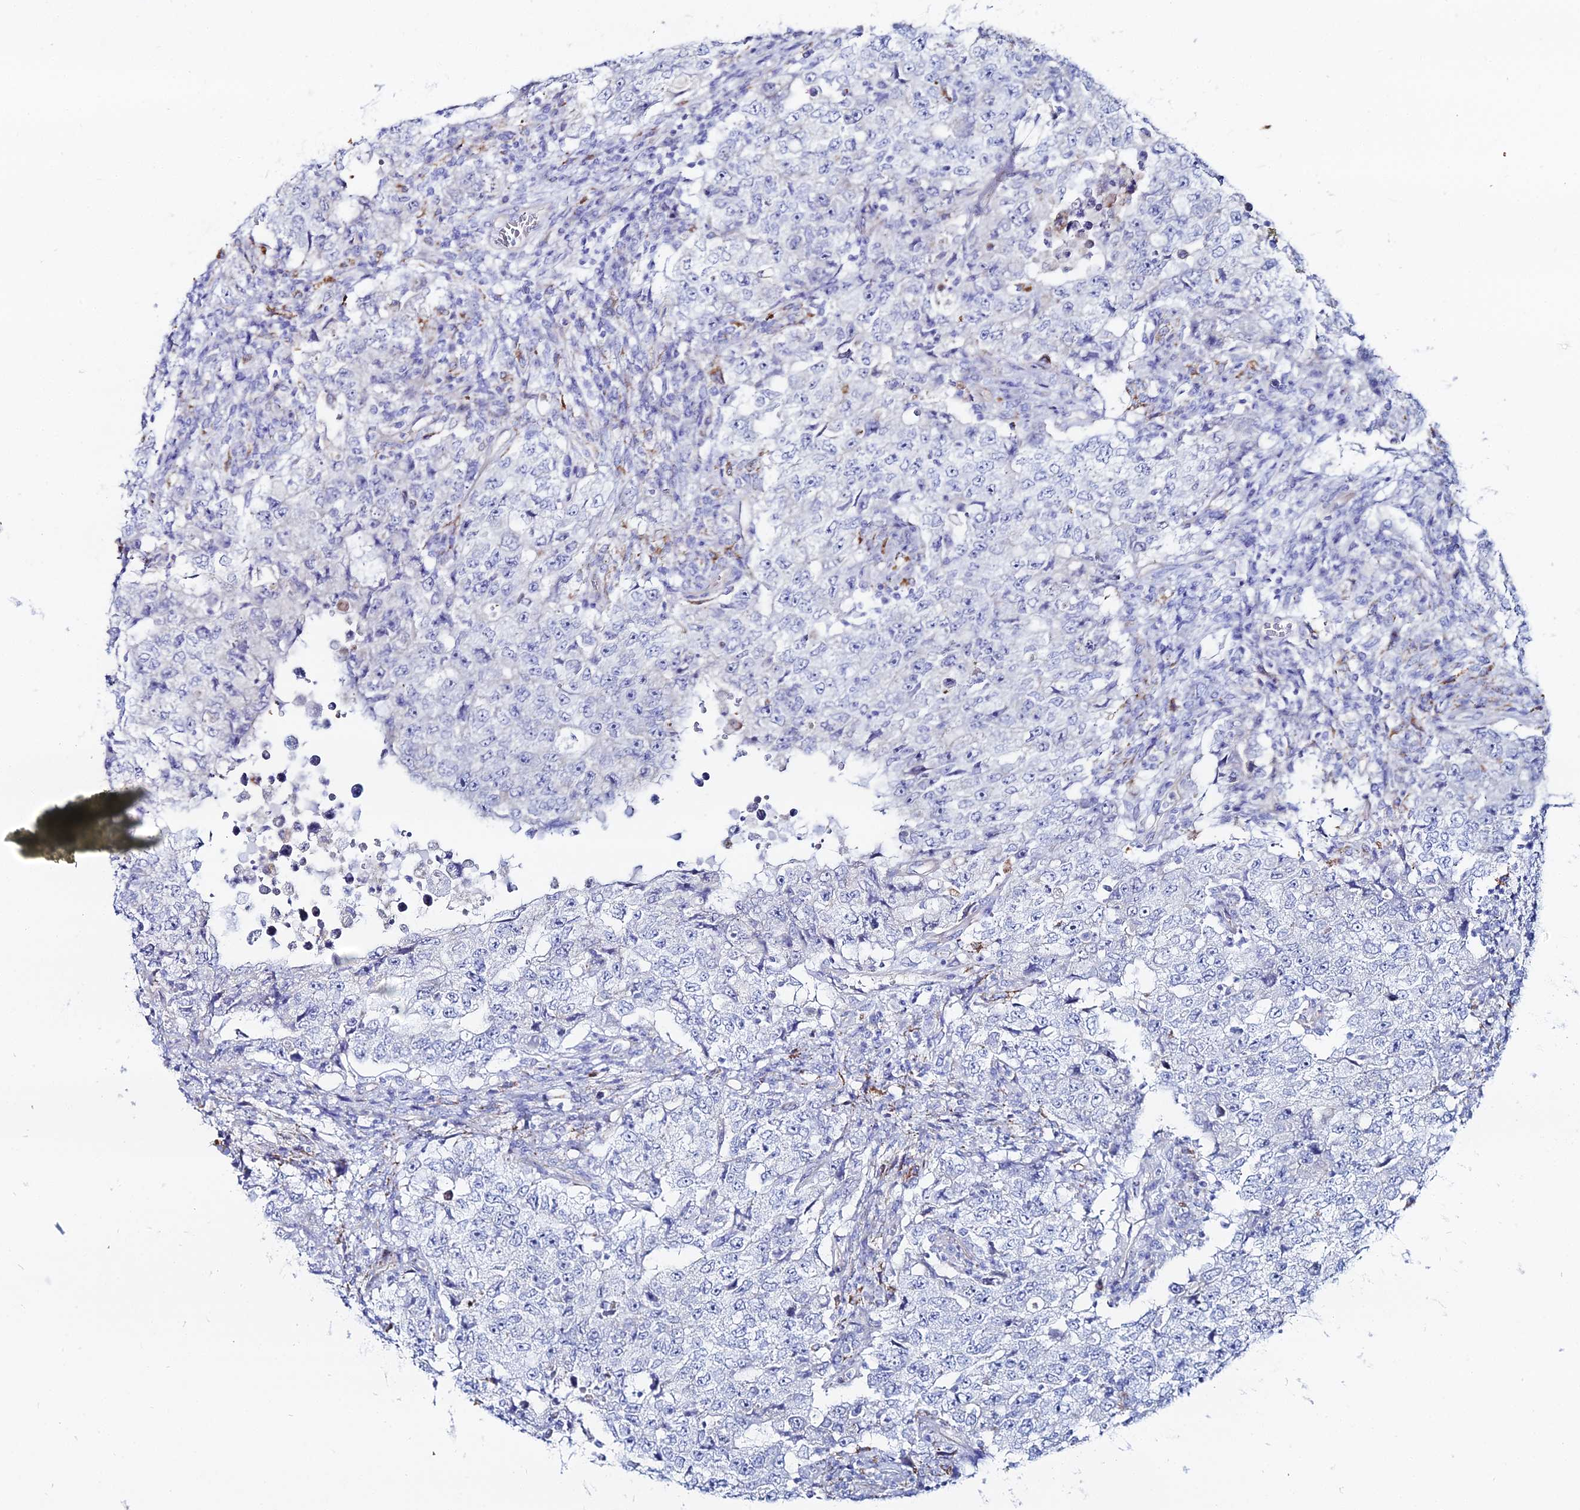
{"staining": {"intensity": "negative", "quantity": "none", "location": "none"}, "tissue": "testis cancer", "cell_type": "Tumor cells", "image_type": "cancer", "snomed": [{"axis": "morphology", "description": "Carcinoma, Embryonal, NOS"}, {"axis": "topography", "description": "Testis"}], "caption": "IHC of human testis cancer demonstrates no expression in tumor cells. The staining was performed using DAB to visualize the protein expression in brown, while the nuclei were stained in blue with hematoxylin (Magnification: 20x).", "gene": "DHX34", "patient": {"sex": "male", "age": 26}}